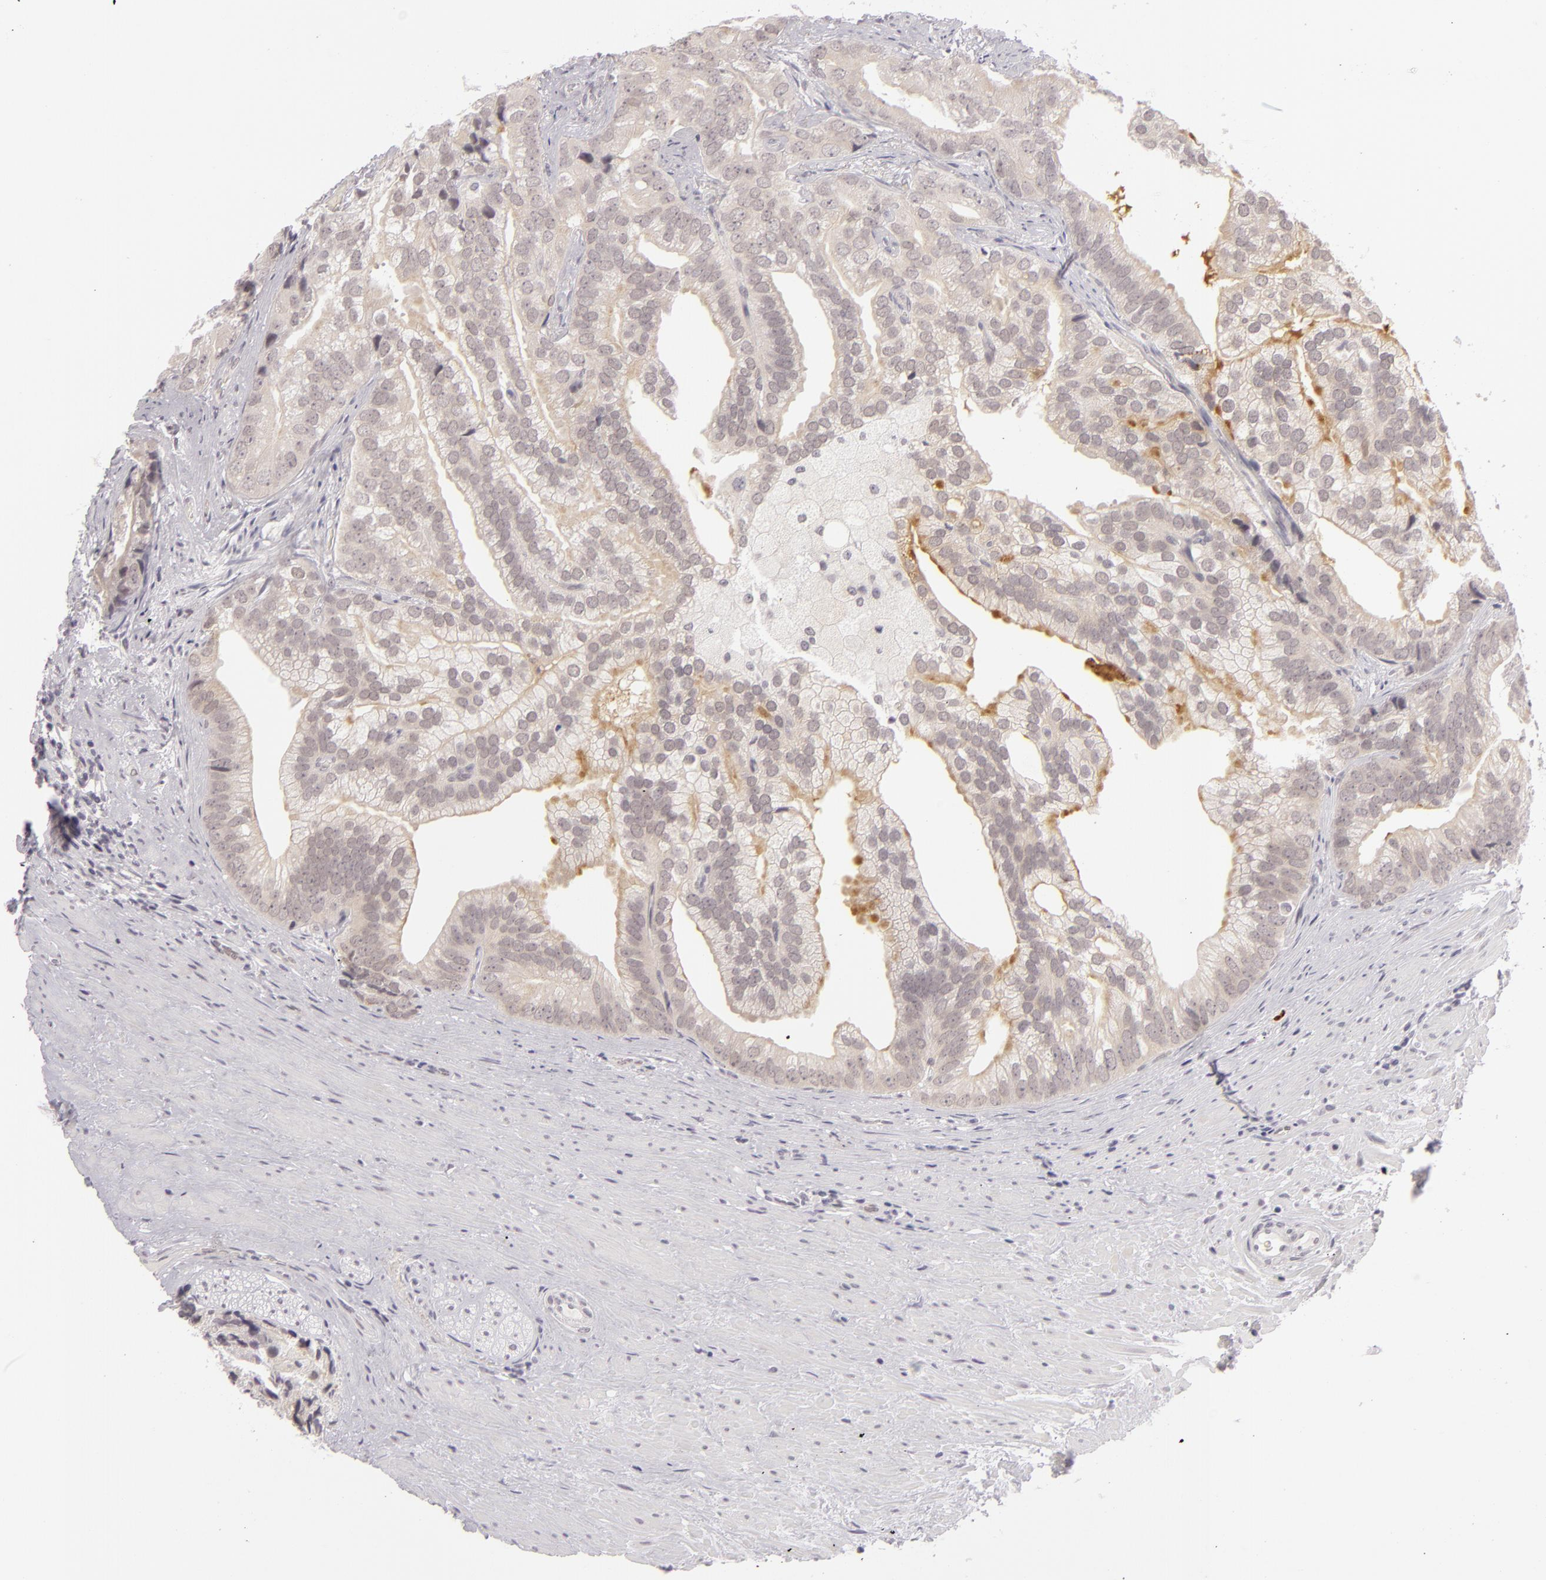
{"staining": {"intensity": "weak", "quantity": "25%-75%", "location": "cytoplasmic/membranous"}, "tissue": "prostate cancer", "cell_type": "Tumor cells", "image_type": "cancer", "snomed": [{"axis": "morphology", "description": "Adenocarcinoma, Low grade"}, {"axis": "topography", "description": "Prostate"}], "caption": "Prostate low-grade adenocarcinoma stained with a brown dye shows weak cytoplasmic/membranous positive expression in about 25%-75% of tumor cells.", "gene": "ZNF205", "patient": {"sex": "male", "age": 71}}